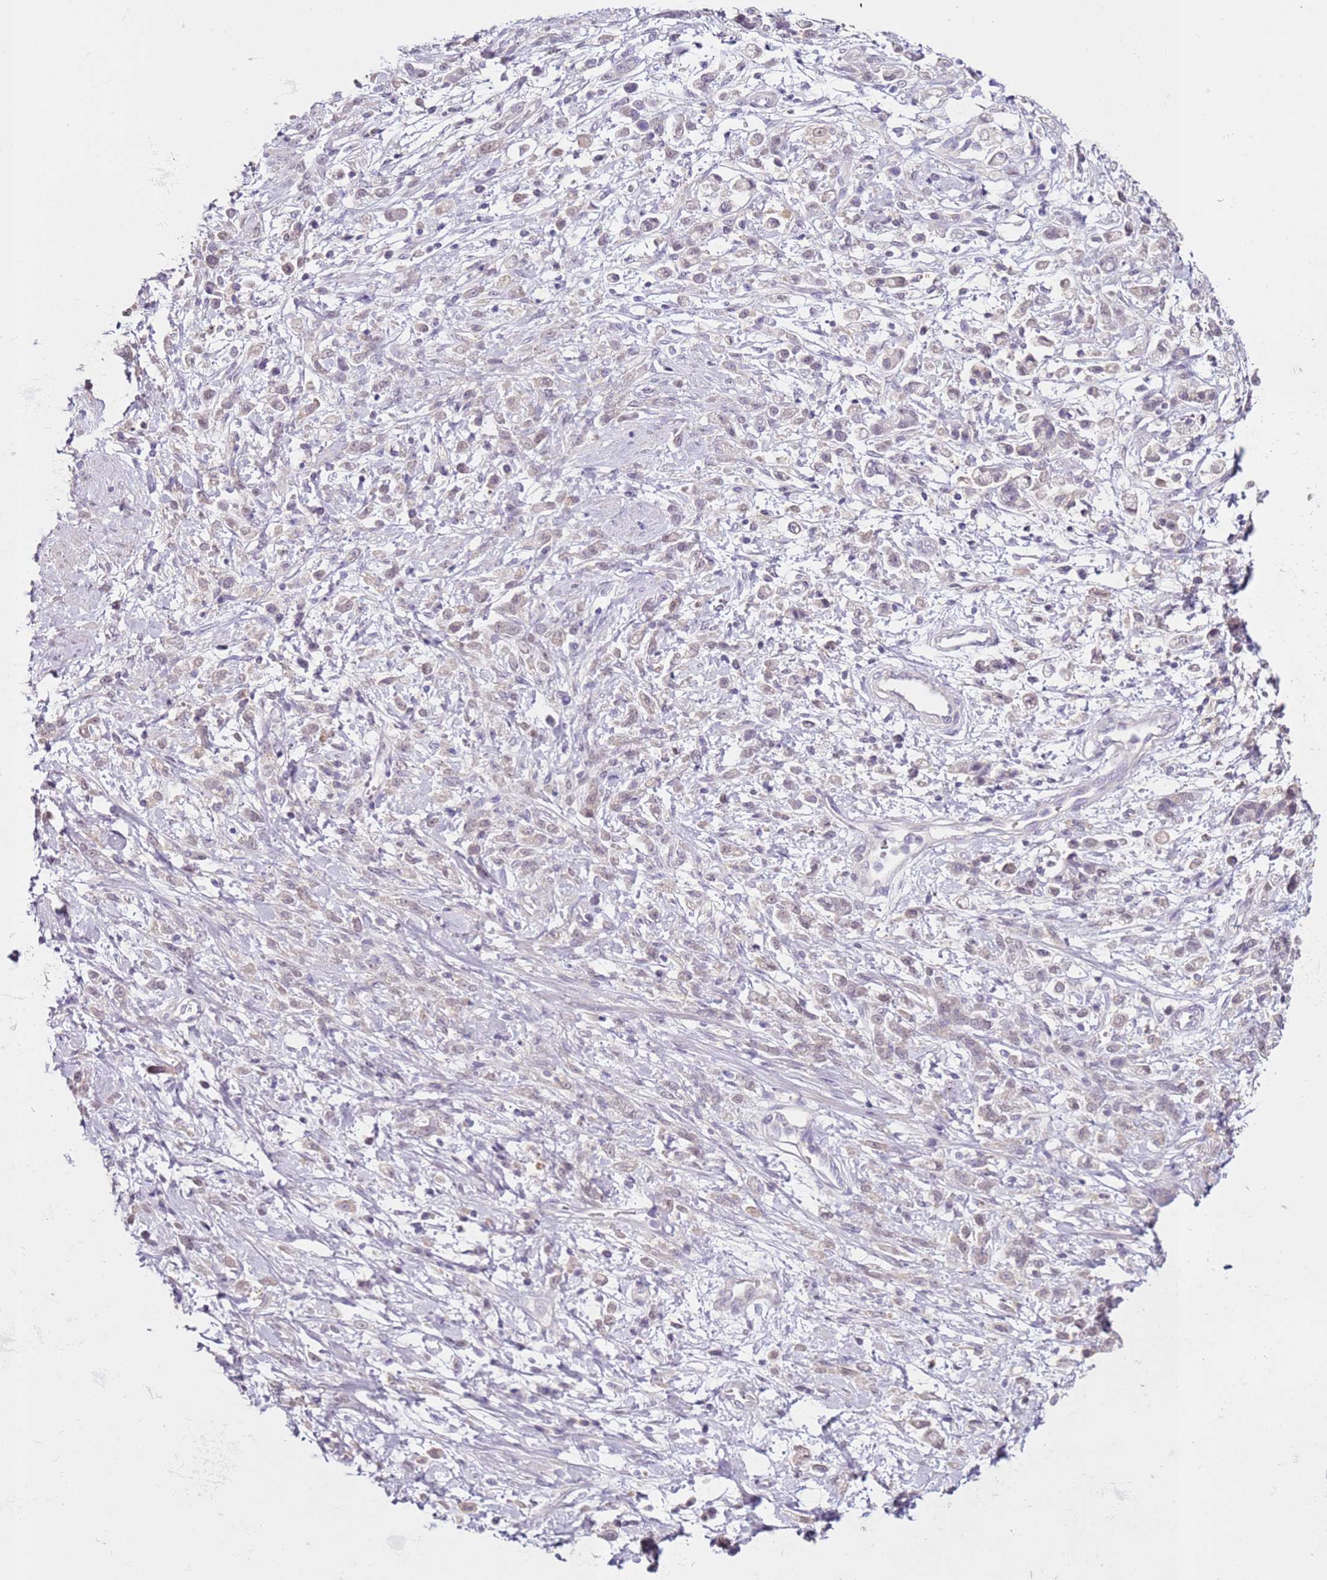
{"staining": {"intensity": "negative", "quantity": "none", "location": "none"}, "tissue": "stomach cancer", "cell_type": "Tumor cells", "image_type": "cancer", "snomed": [{"axis": "morphology", "description": "Adenocarcinoma, NOS"}, {"axis": "topography", "description": "Stomach"}], "caption": "The micrograph exhibits no staining of tumor cells in stomach cancer.", "gene": "MDH1", "patient": {"sex": "female", "age": 60}}